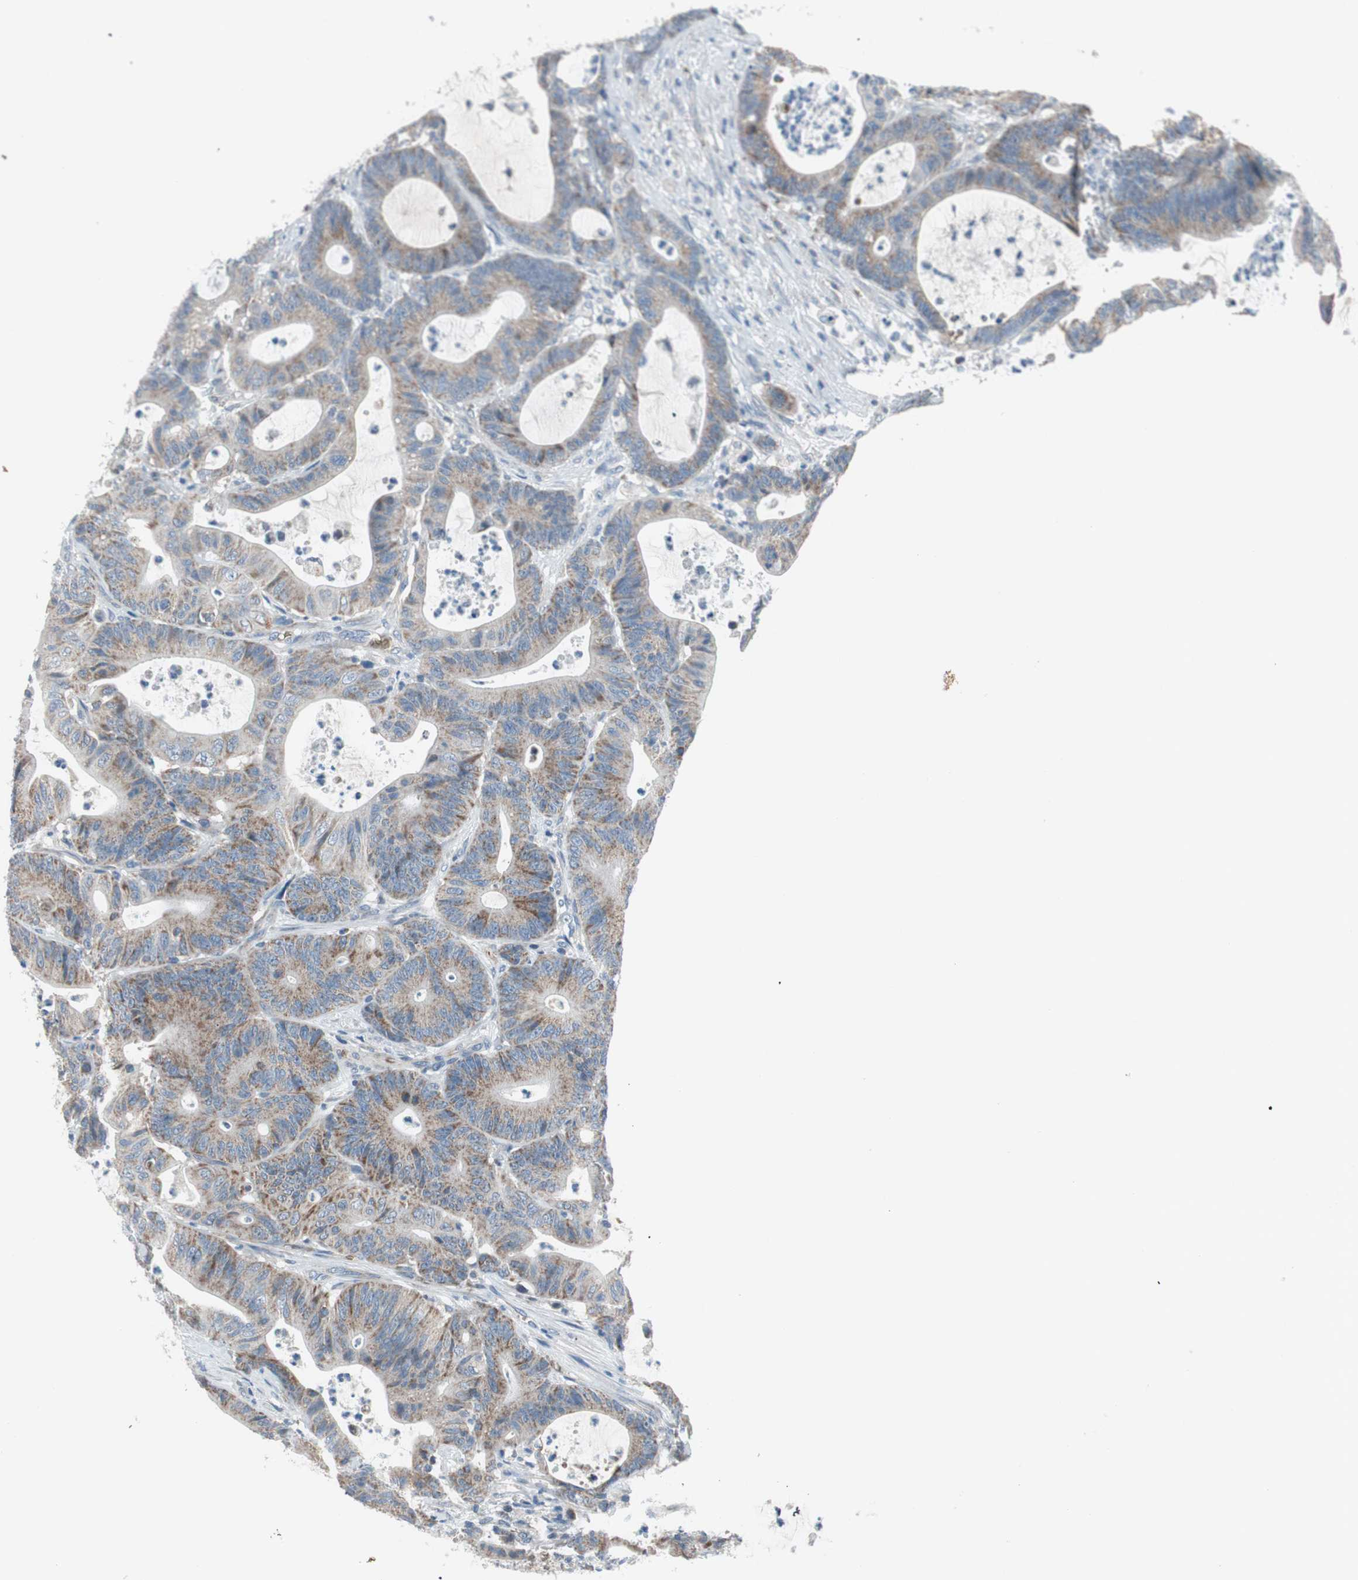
{"staining": {"intensity": "moderate", "quantity": ">75%", "location": "cytoplasmic/membranous"}, "tissue": "colorectal cancer", "cell_type": "Tumor cells", "image_type": "cancer", "snomed": [{"axis": "morphology", "description": "Adenocarcinoma, NOS"}, {"axis": "topography", "description": "Colon"}], "caption": "Brown immunohistochemical staining in human colorectal adenocarcinoma displays moderate cytoplasmic/membranous positivity in approximately >75% of tumor cells.", "gene": "GYPC", "patient": {"sex": "female", "age": 84}}